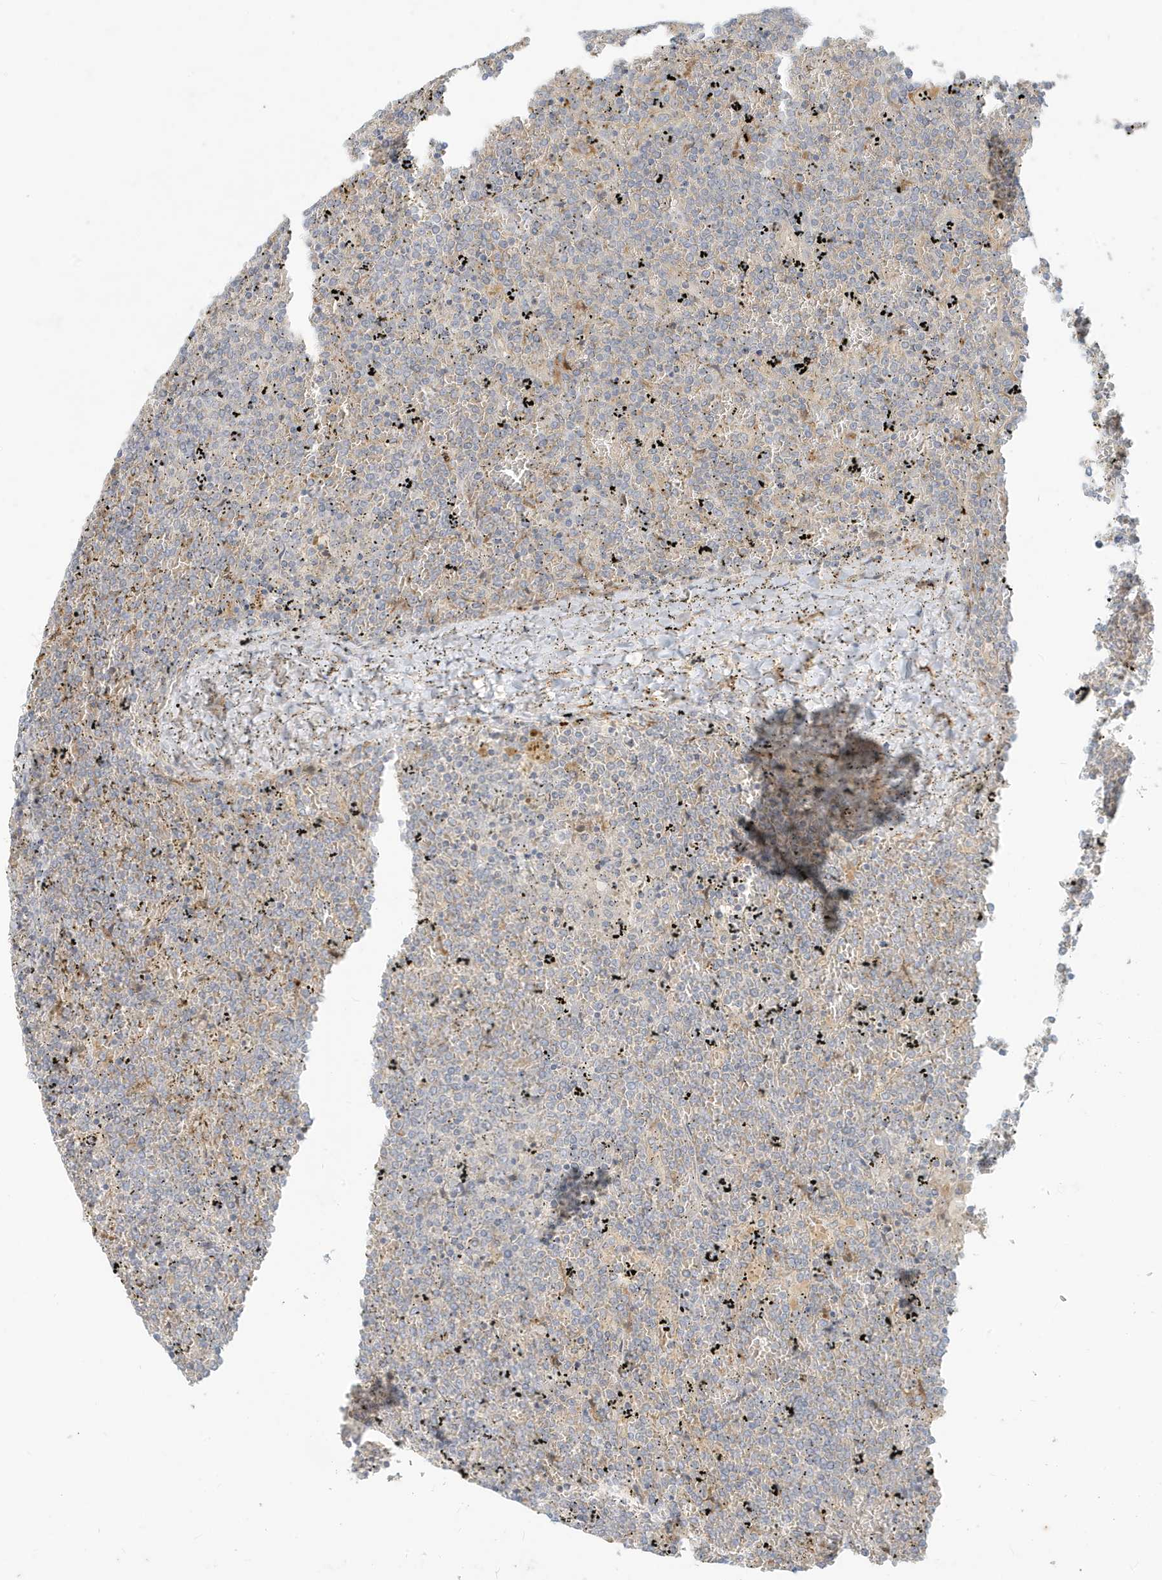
{"staining": {"intensity": "weak", "quantity": "<25%", "location": "cytoplasmic/membranous"}, "tissue": "lymphoma", "cell_type": "Tumor cells", "image_type": "cancer", "snomed": [{"axis": "morphology", "description": "Malignant lymphoma, non-Hodgkin's type, Low grade"}, {"axis": "topography", "description": "Spleen"}], "caption": "Human malignant lymphoma, non-Hodgkin's type (low-grade) stained for a protein using immunohistochemistry (IHC) shows no positivity in tumor cells.", "gene": "MCOLN1", "patient": {"sex": "female", "age": 19}}